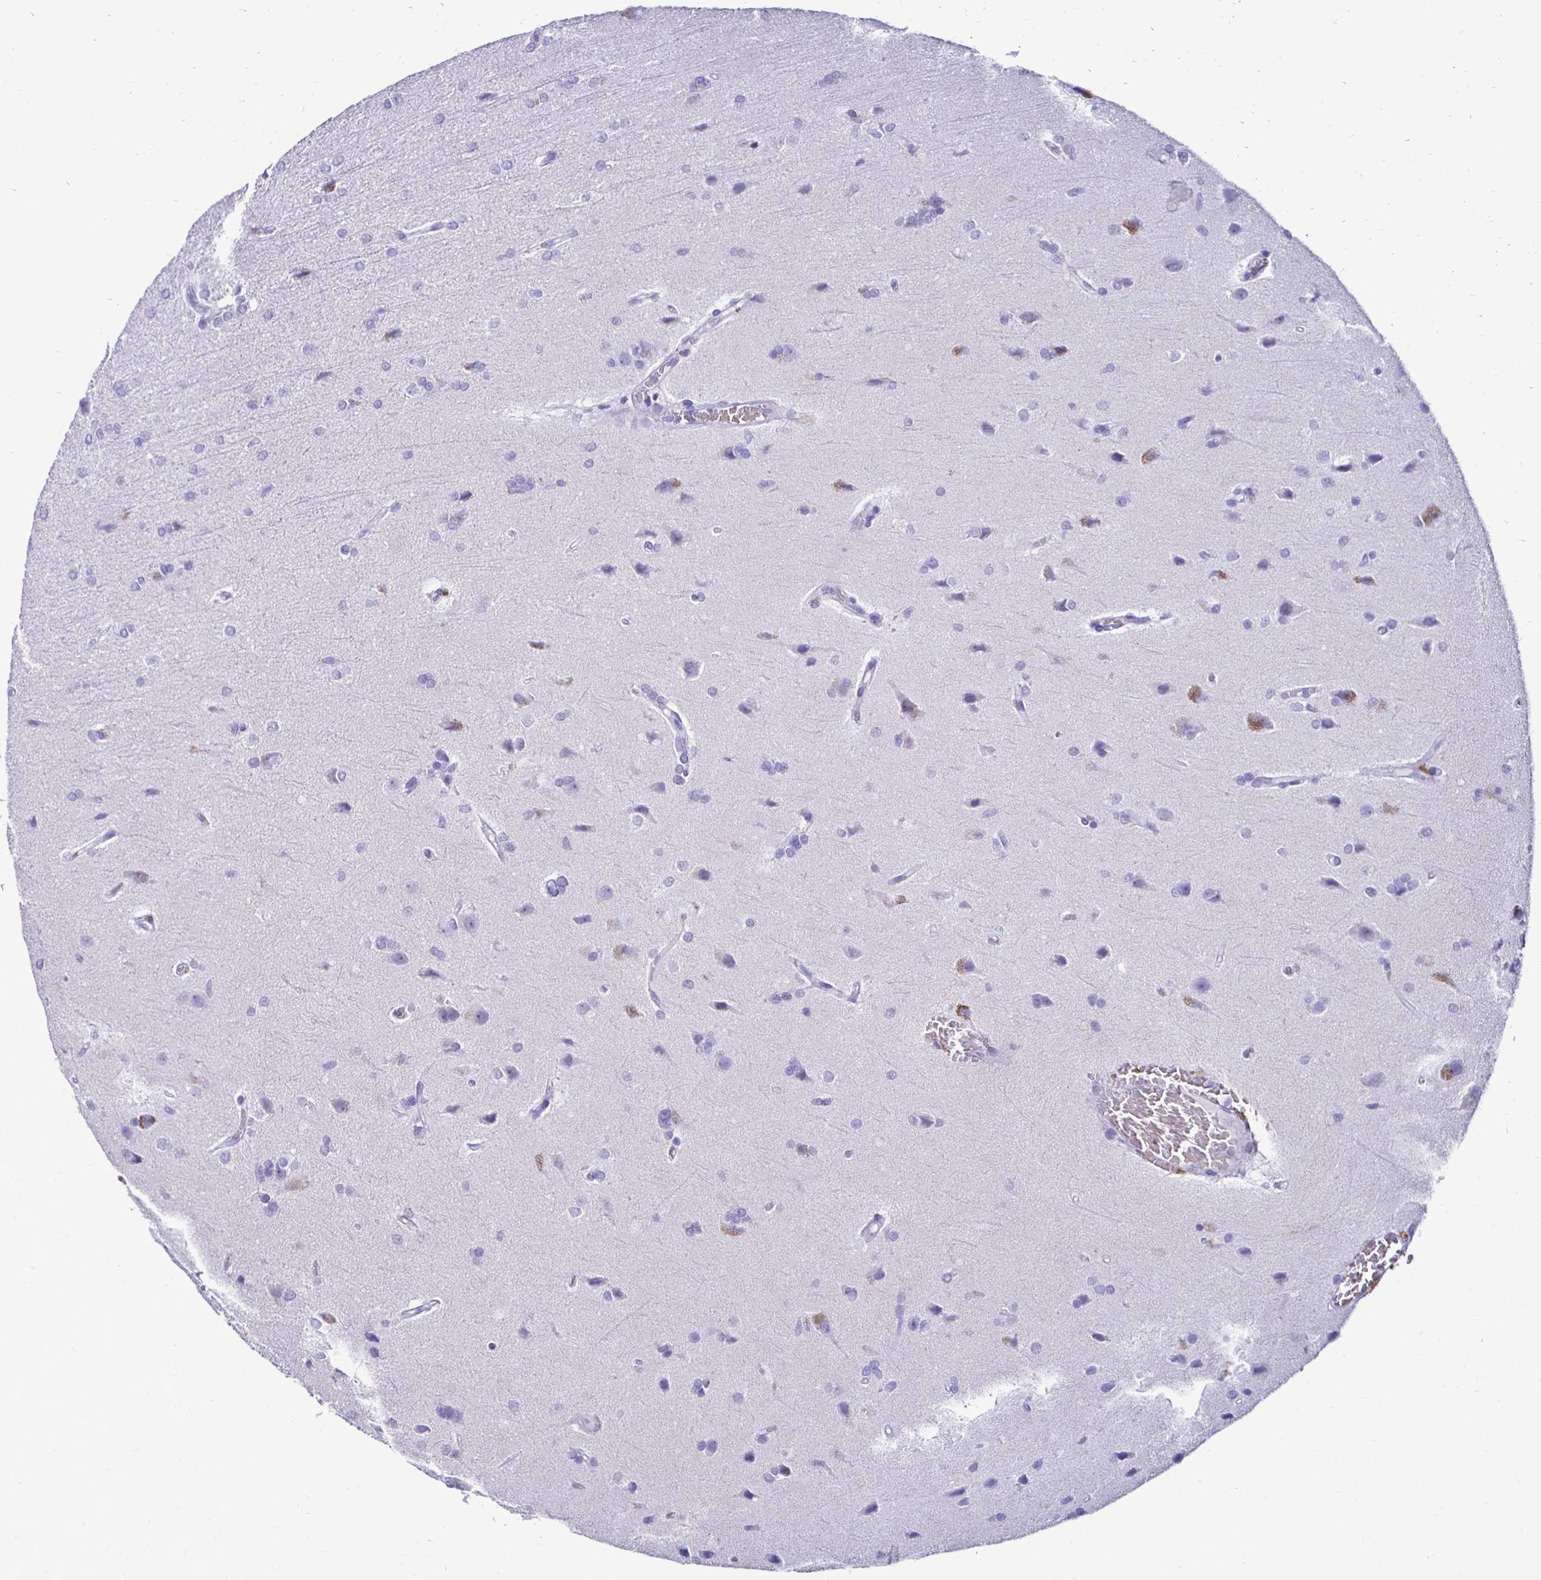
{"staining": {"intensity": "negative", "quantity": "none", "location": "none"}, "tissue": "glioma", "cell_type": "Tumor cells", "image_type": "cancer", "snomed": [{"axis": "morphology", "description": "Glioma, malignant, High grade"}, {"axis": "topography", "description": "Brain"}], "caption": "Immunohistochemical staining of human malignant glioma (high-grade) shows no significant positivity in tumor cells.", "gene": "RHBDL3", "patient": {"sex": "female", "age": 70}}